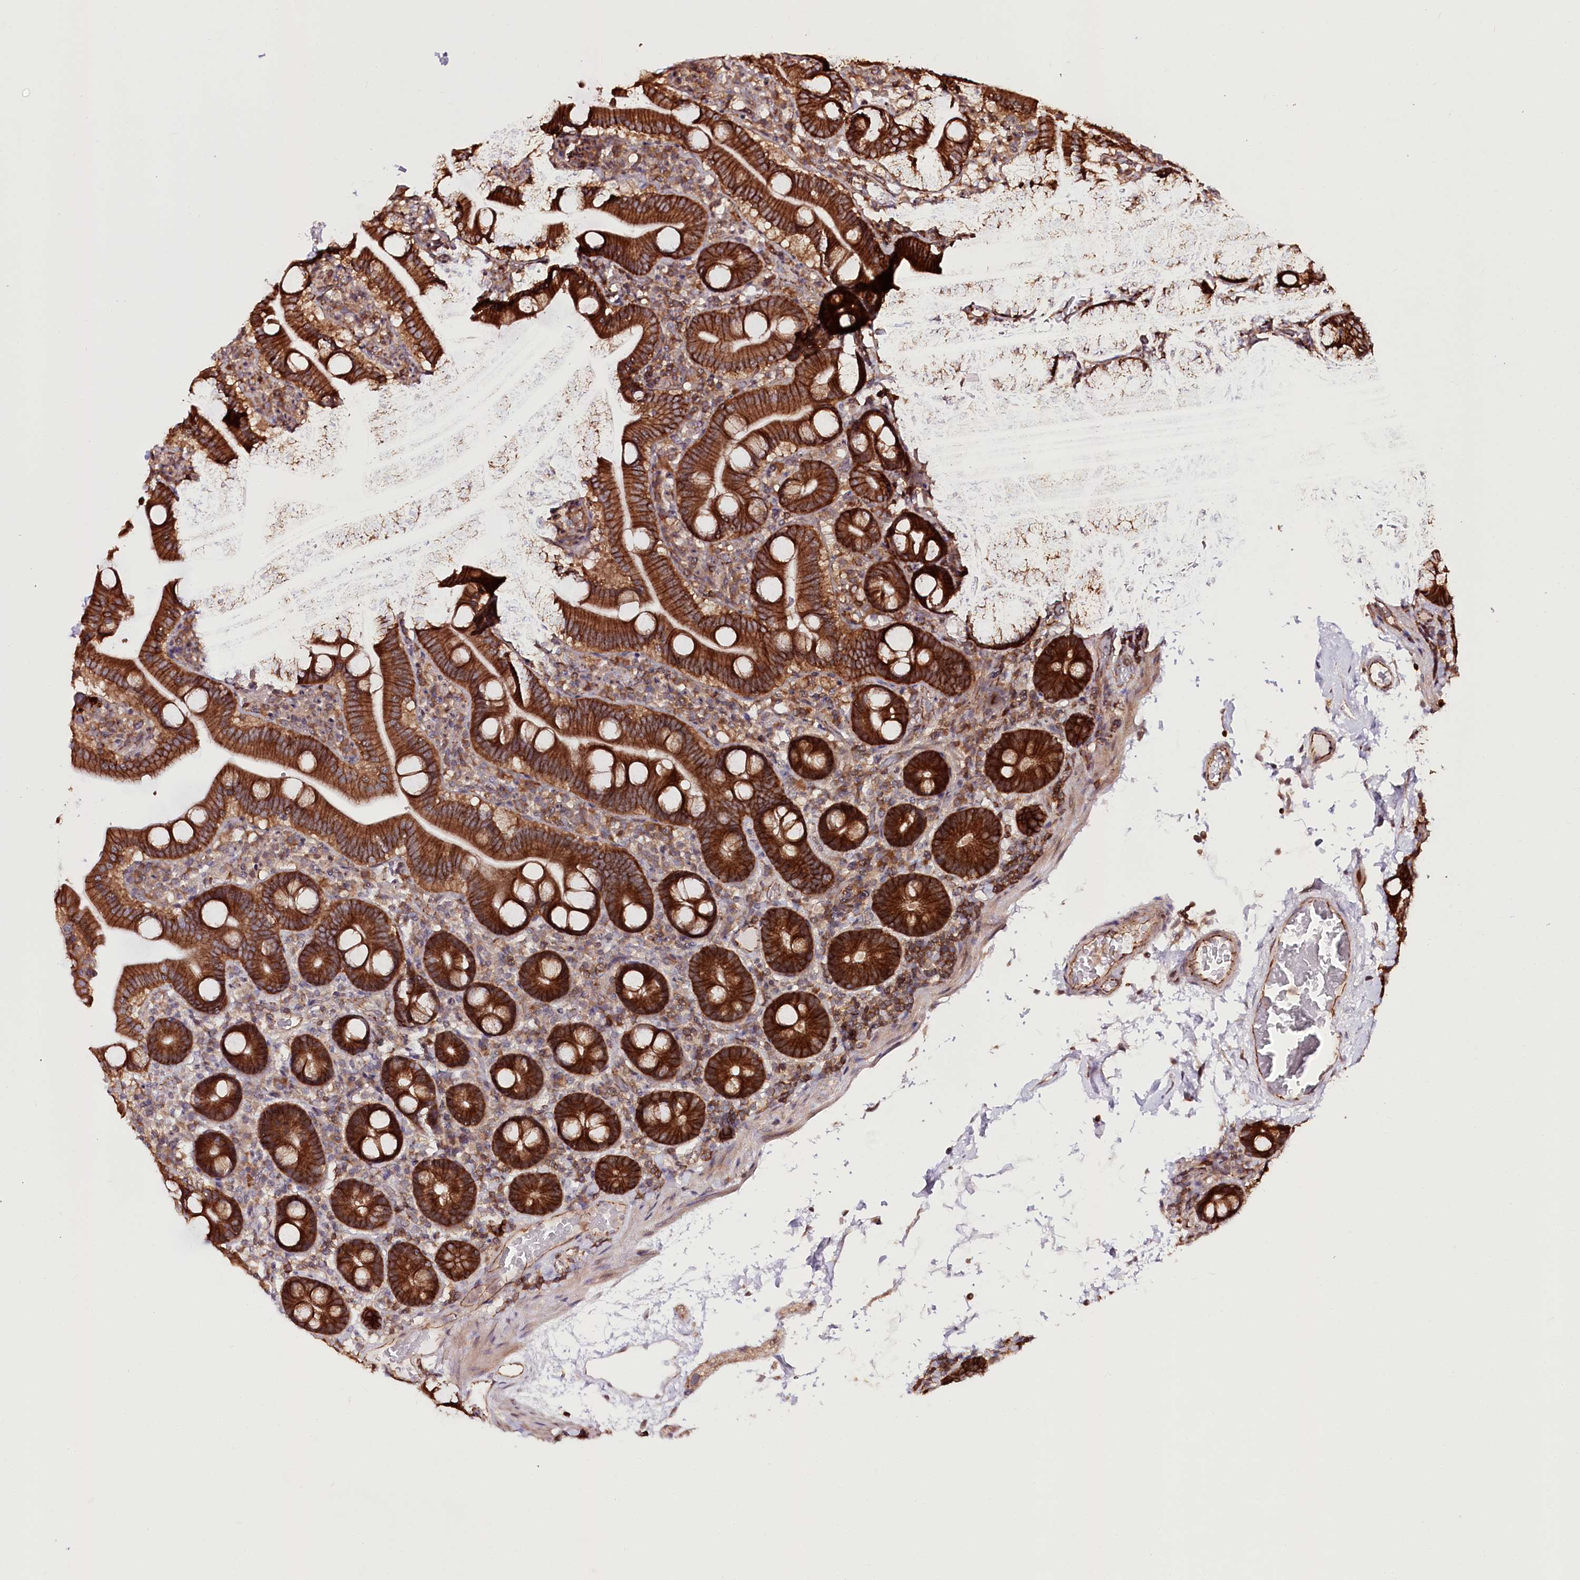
{"staining": {"intensity": "strong", "quantity": ">75%", "location": "cytoplasmic/membranous"}, "tissue": "duodenum", "cell_type": "Glandular cells", "image_type": "normal", "snomed": [{"axis": "morphology", "description": "Normal tissue, NOS"}, {"axis": "topography", "description": "Duodenum"}], "caption": "The histopathology image shows a brown stain indicating the presence of a protein in the cytoplasmic/membranous of glandular cells in duodenum.", "gene": "DHX29", "patient": {"sex": "male", "age": 55}}